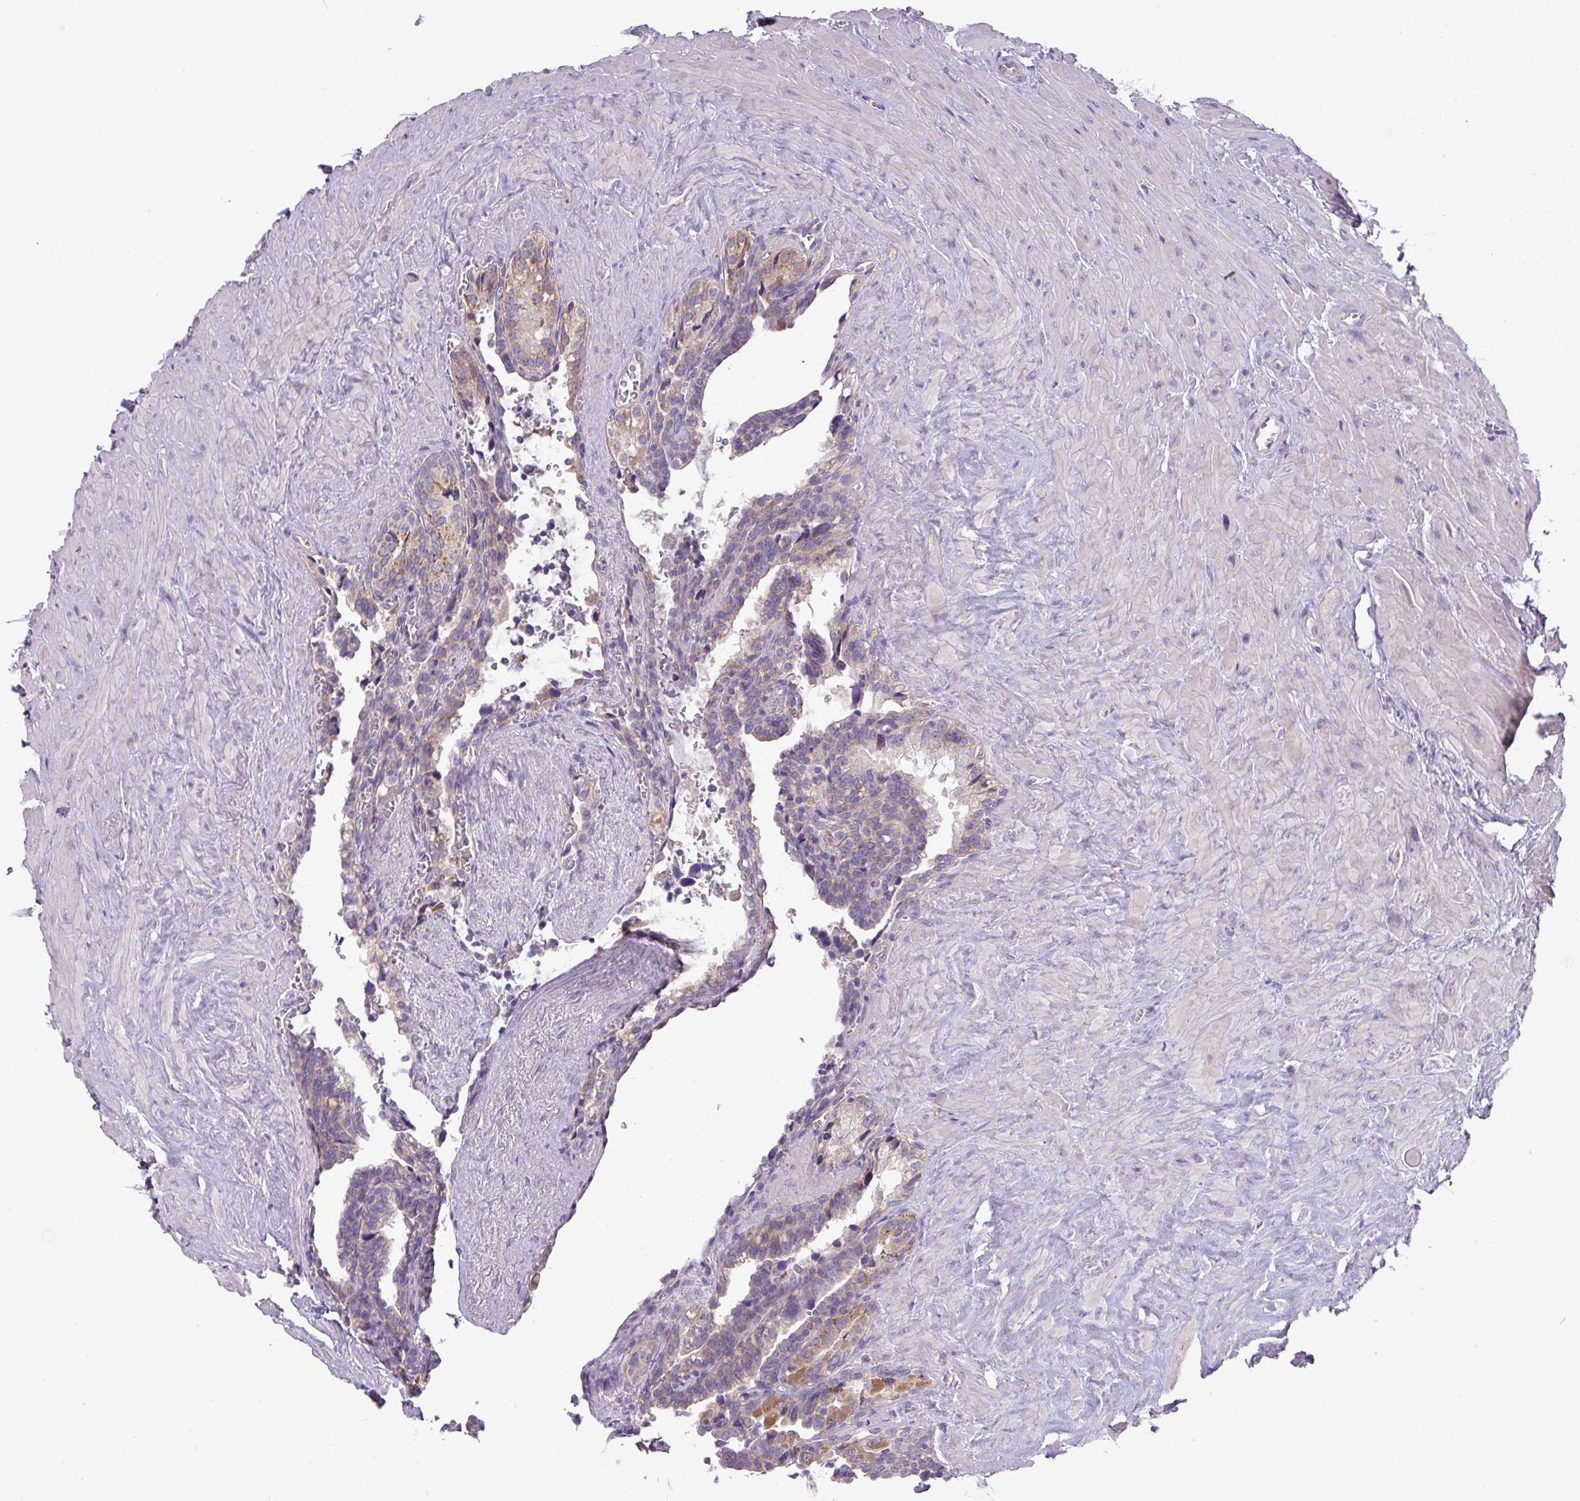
{"staining": {"intensity": "weak", "quantity": ">75%", "location": "cytoplasmic/membranous"}, "tissue": "seminal vesicle", "cell_type": "Glandular cells", "image_type": "normal", "snomed": [{"axis": "morphology", "description": "Normal tissue, NOS"}, {"axis": "topography", "description": "Seminal veicle"}], "caption": "Brown immunohistochemical staining in benign seminal vesicle reveals weak cytoplasmic/membranous expression in approximately >75% of glandular cells. Nuclei are stained in blue.", "gene": "ZNF394", "patient": {"sex": "male", "age": 68}}